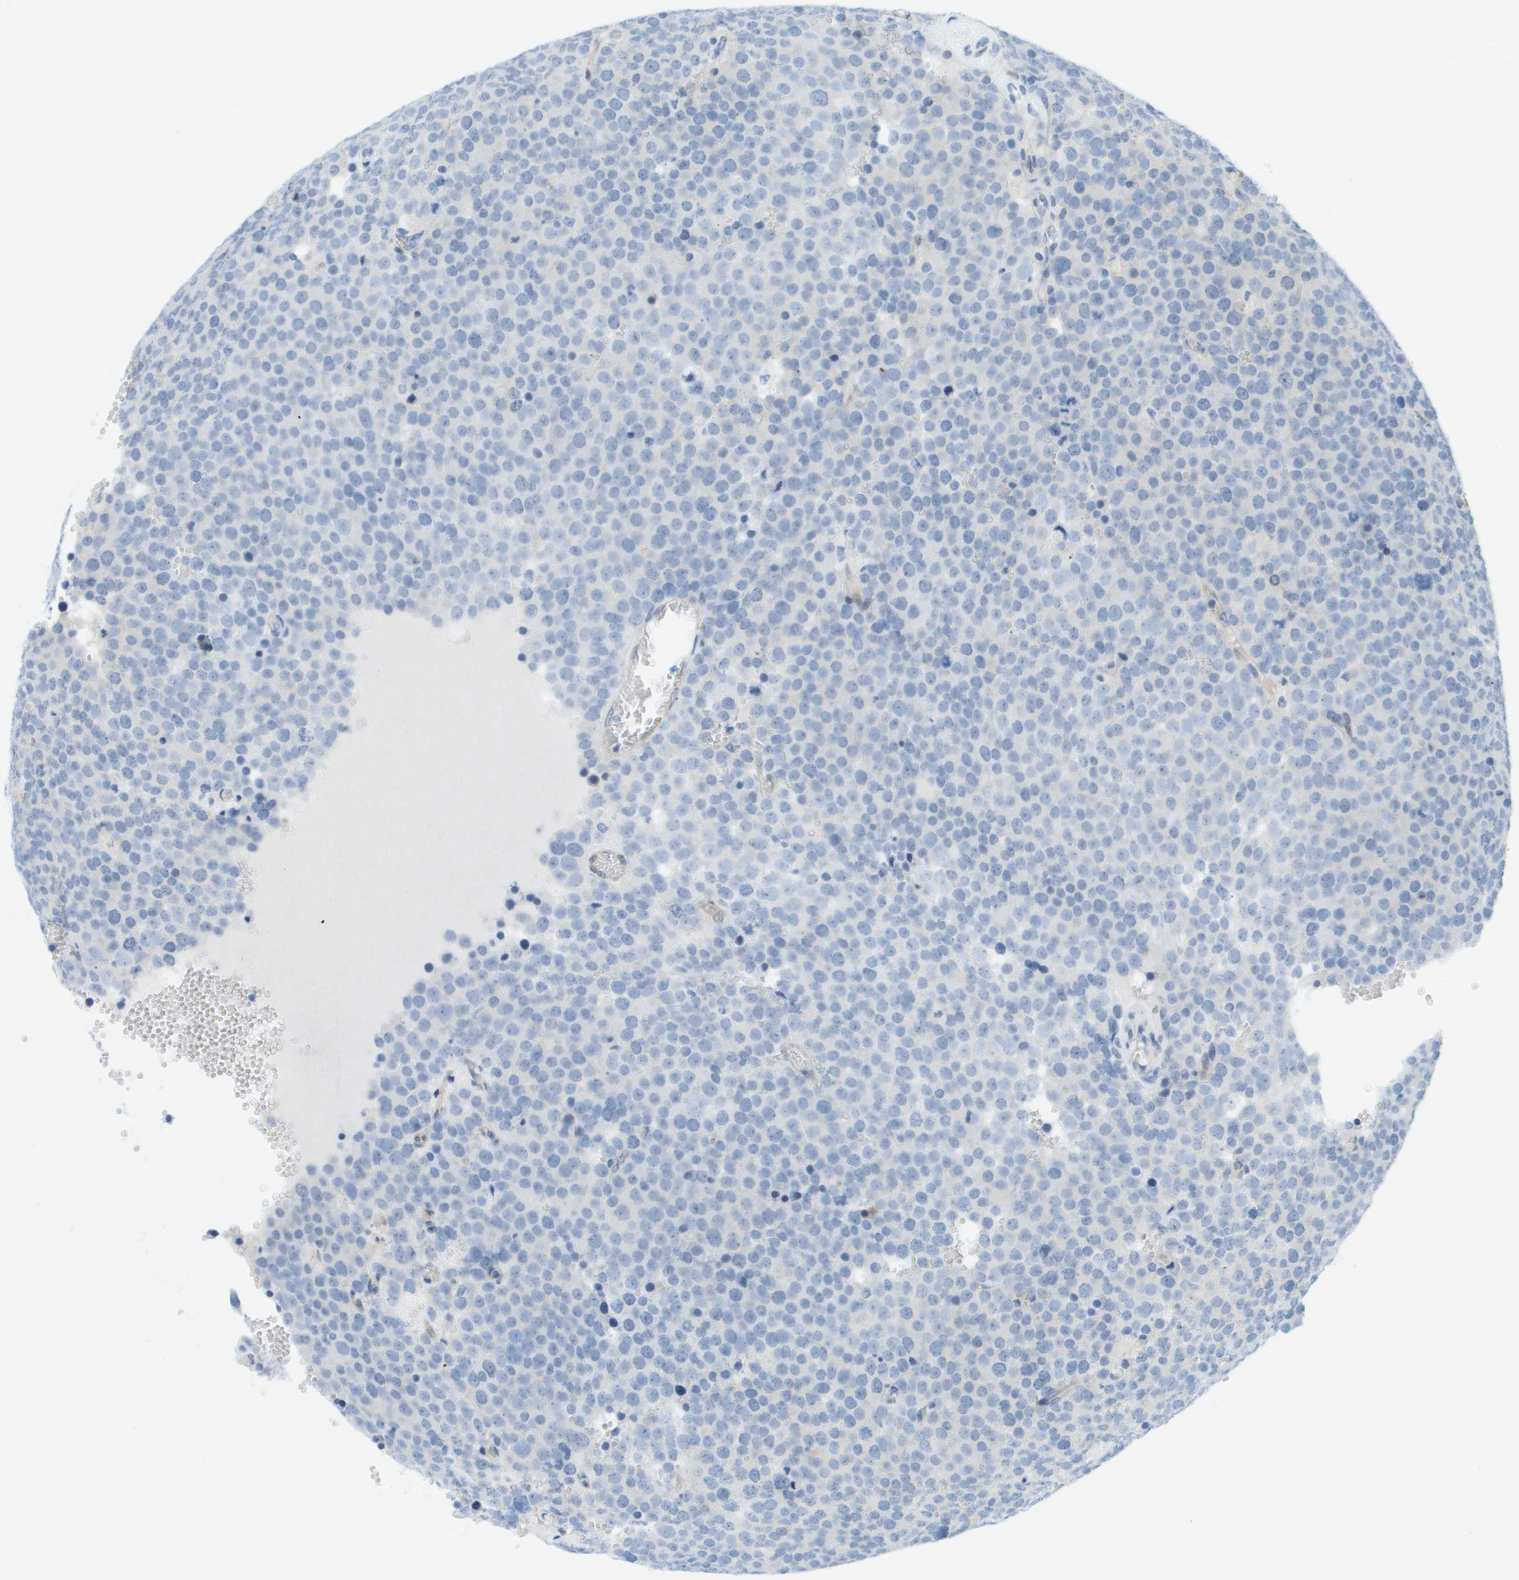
{"staining": {"intensity": "negative", "quantity": "none", "location": "none"}, "tissue": "testis cancer", "cell_type": "Tumor cells", "image_type": "cancer", "snomed": [{"axis": "morphology", "description": "Normal tissue, NOS"}, {"axis": "morphology", "description": "Seminoma, NOS"}, {"axis": "topography", "description": "Testis"}], "caption": "There is no significant expression in tumor cells of testis seminoma.", "gene": "CUL9", "patient": {"sex": "male", "age": 71}}